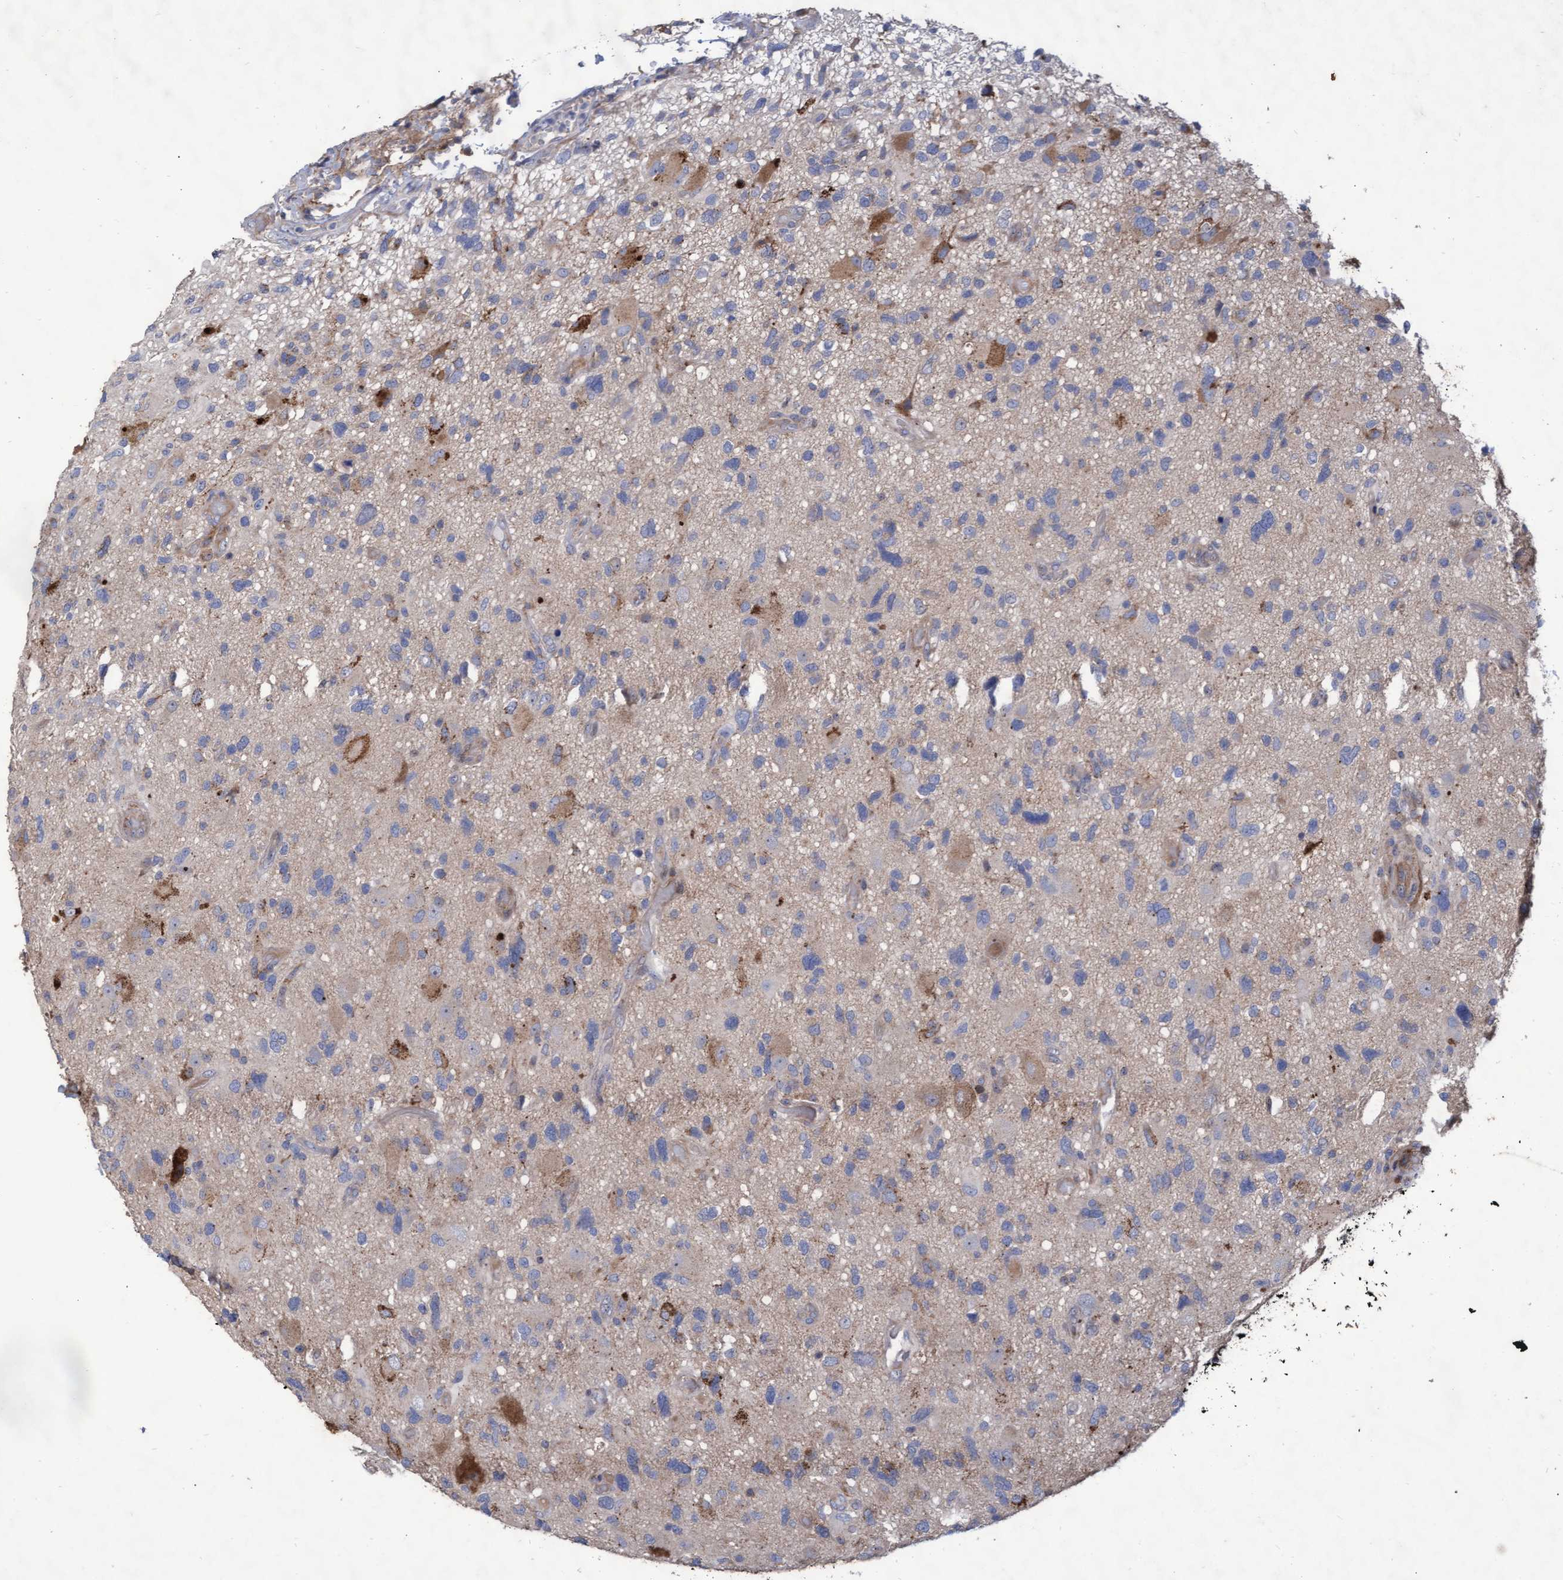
{"staining": {"intensity": "weak", "quantity": "<25%", "location": "cytoplasmic/membranous"}, "tissue": "glioma", "cell_type": "Tumor cells", "image_type": "cancer", "snomed": [{"axis": "morphology", "description": "Glioma, malignant, High grade"}, {"axis": "topography", "description": "Brain"}], "caption": "DAB immunohistochemical staining of human malignant glioma (high-grade) reveals no significant positivity in tumor cells. Brightfield microscopy of IHC stained with DAB (brown) and hematoxylin (blue), captured at high magnification.", "gene": "ABCF2", "patient": {"sex": "male", "age": 33}}